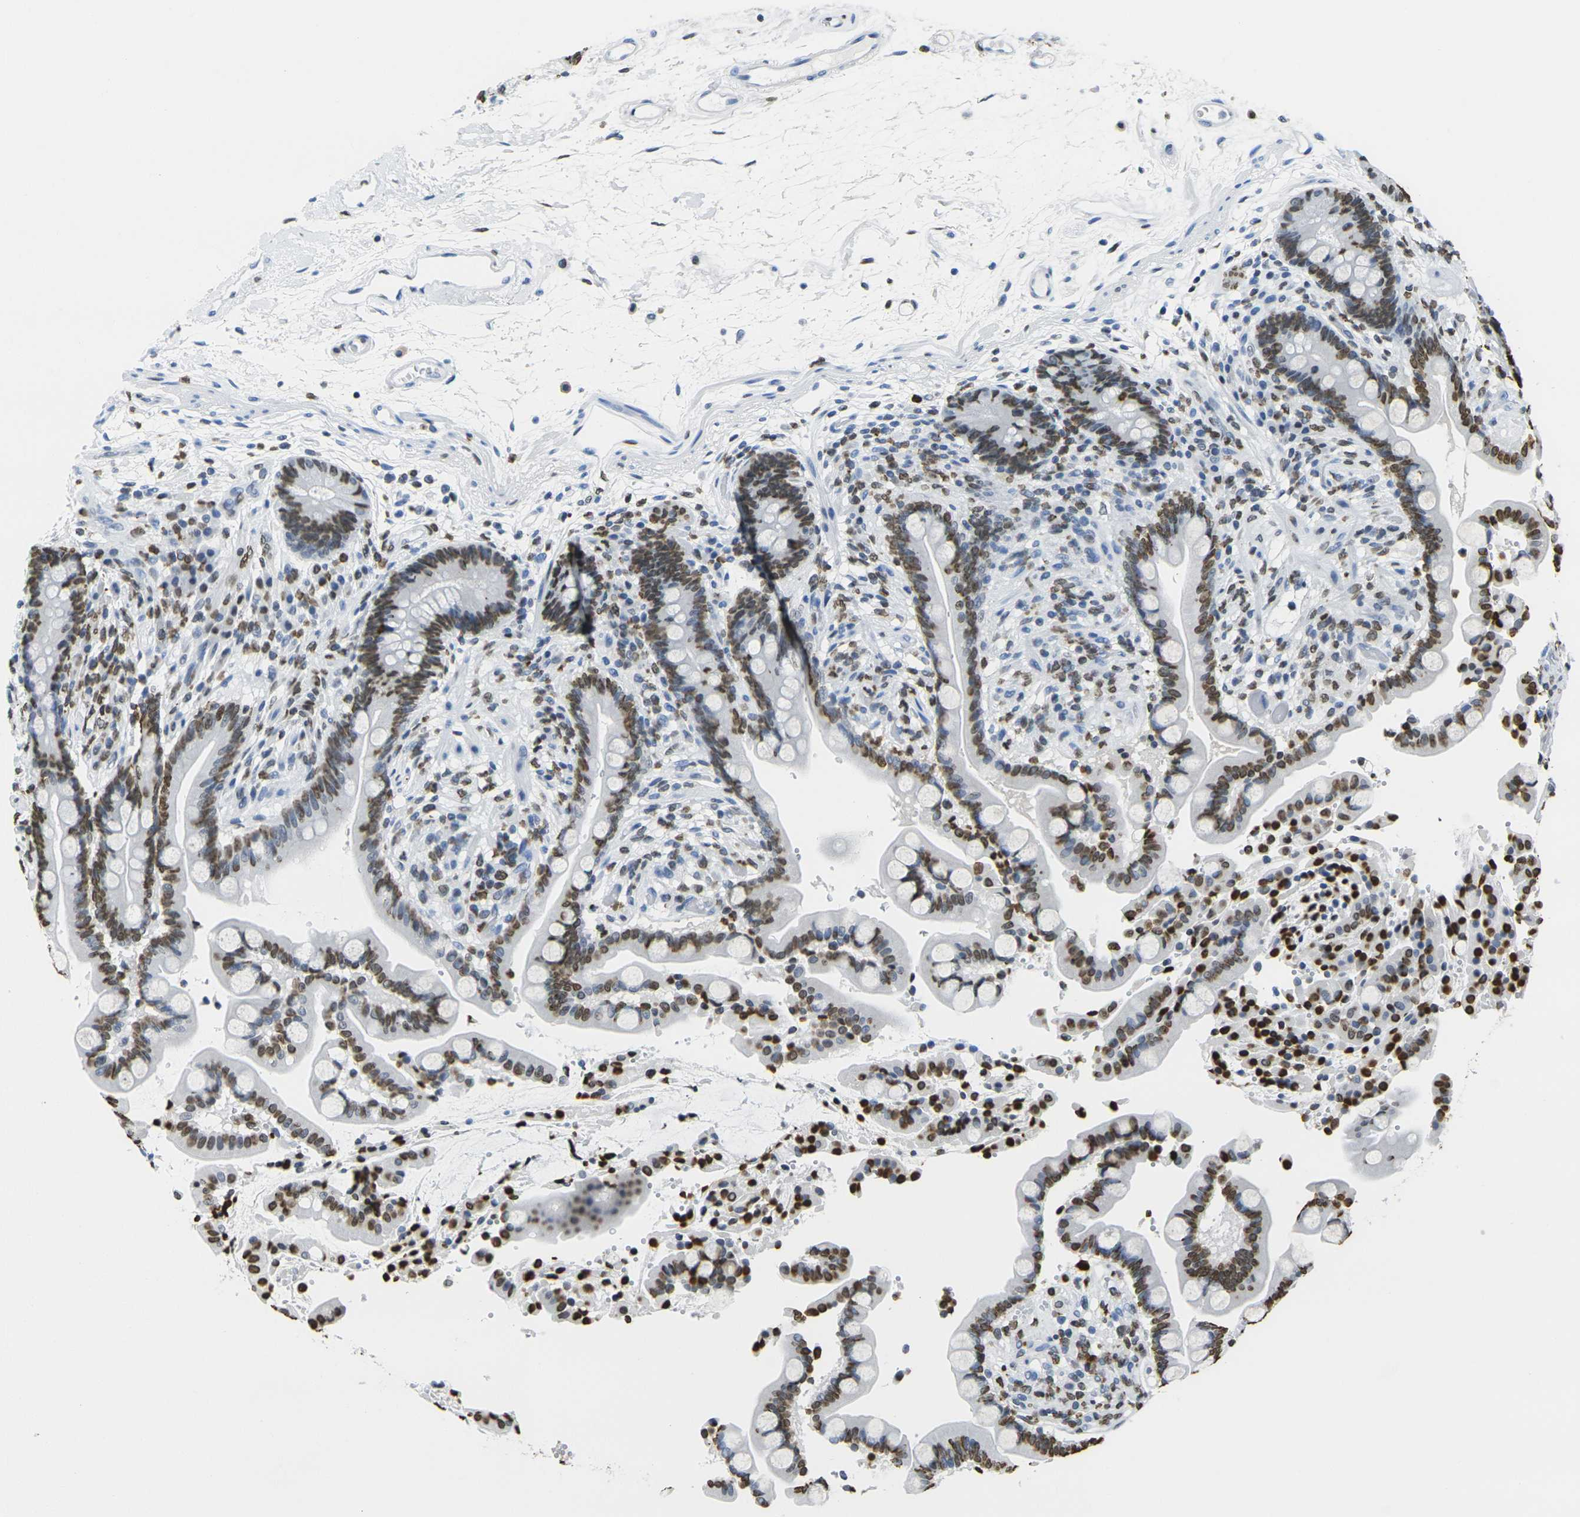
{"staining": {"intensity": "negative", "quantity": "none", "location": "none"}, "tissue": "colon", "cell_type": "Endothelial cells", "image_type": "normal", "snomed": [{"axis": "morphology", "description": "Normal tissue, NOS"}, {"axis": "topography", "description": "Colon"}], "caption": "An immunohistochemistry photomicrograph of benign colon is shown. There is no staining in endothelial cells of colon.", "gene": "DRAXIN", "patient": {"sex": "male", "age": 73}}